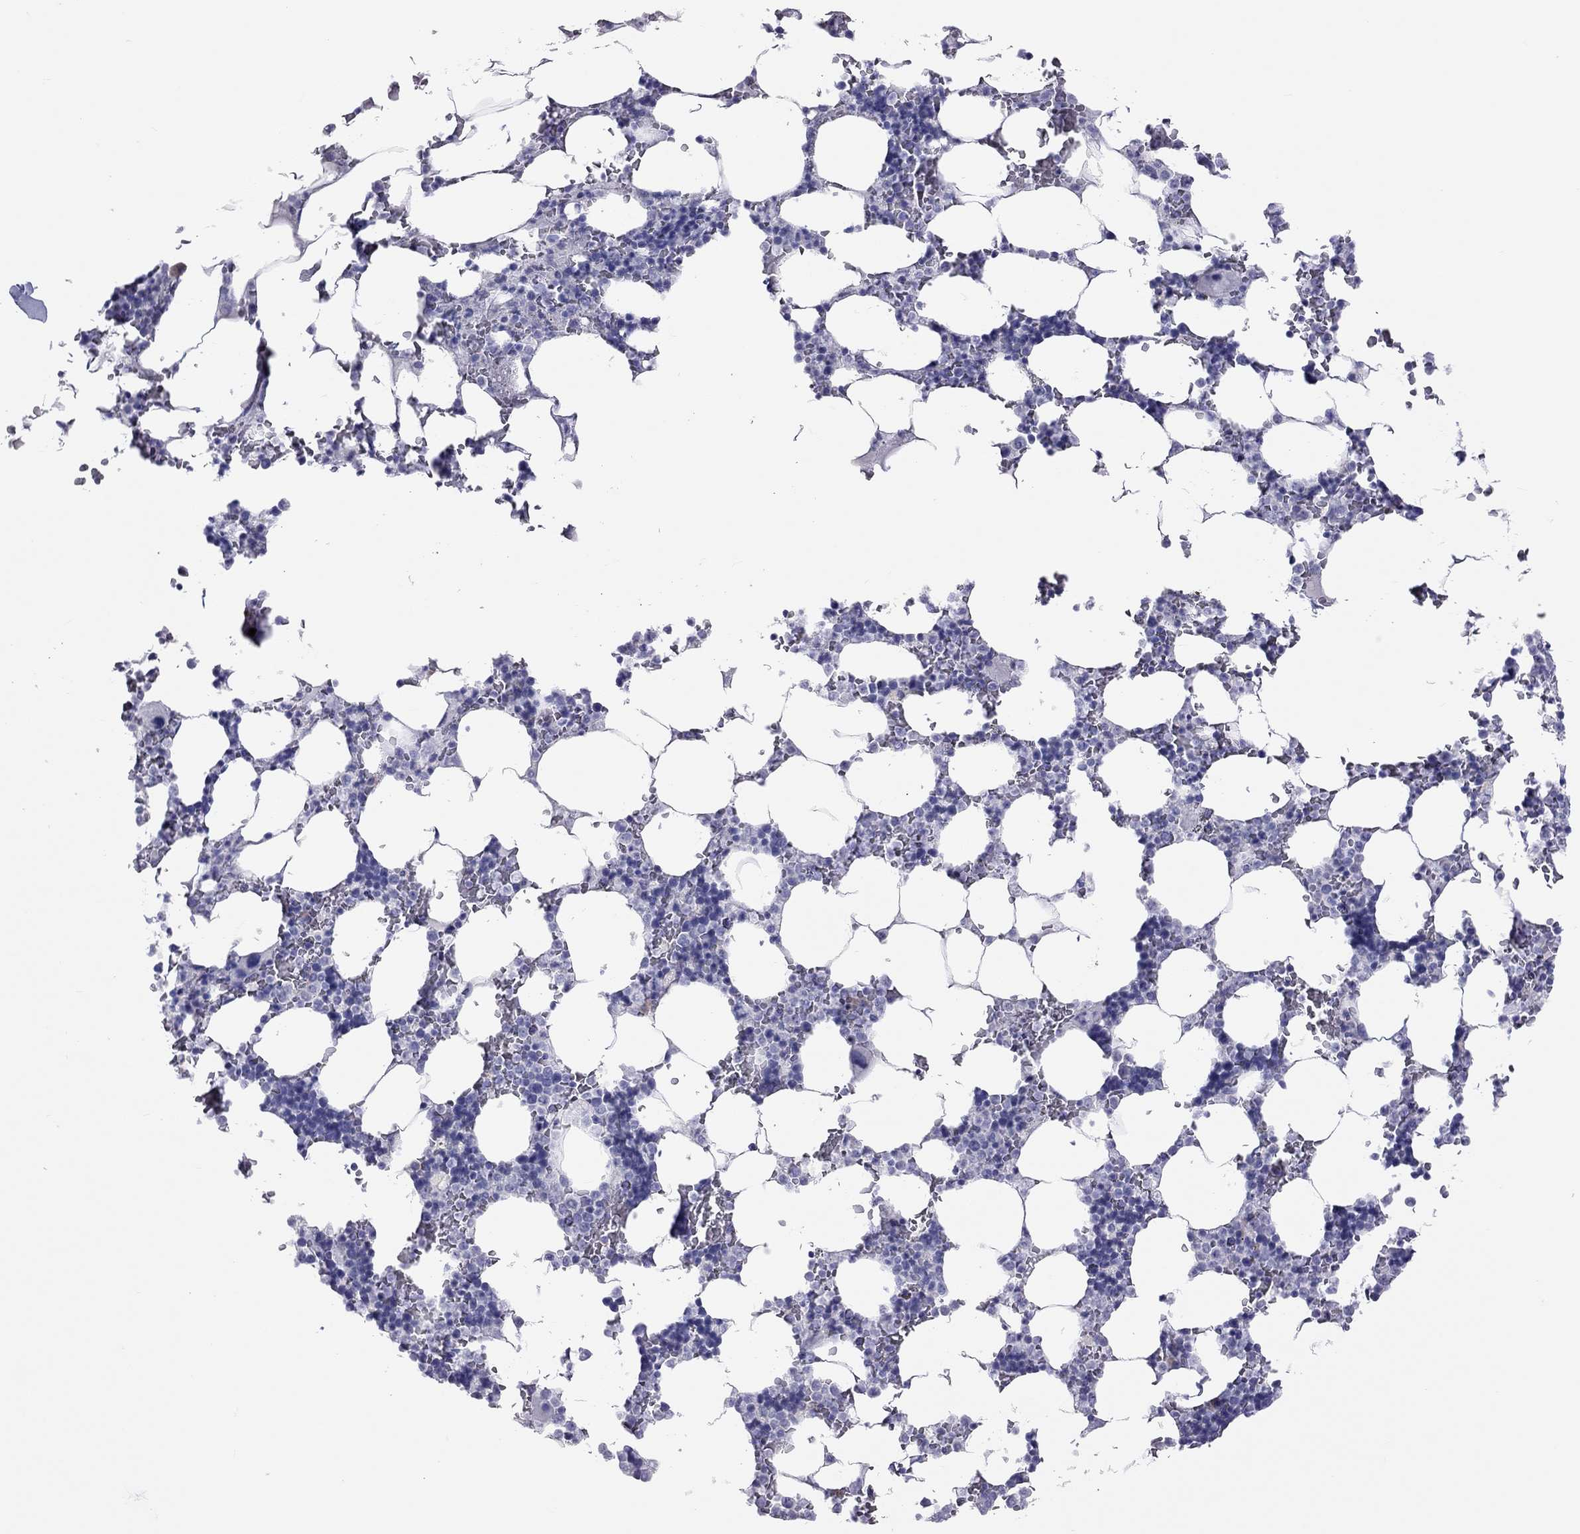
{"staining": {"intensity": "negative", "quantity": "none", "location": "none"}, "tissue": "bone marrow", "cell_type": "Hematopoietic cells", "image_type": "normal", "snomed": [{"axis": "morphology", "description": "Normal tissue, NOS"}, {"axis": "topography", "description": "Bone marrow"}], "caption": "This micrograph is of benign bone marrow stained with immunohistochemistry to label a protein in brown with the nuclei are counter-stained blue. There is no positivity in hematopoietic cells.", "gene": "STAG3", "patient": {"sex": "male", "age": 51}}